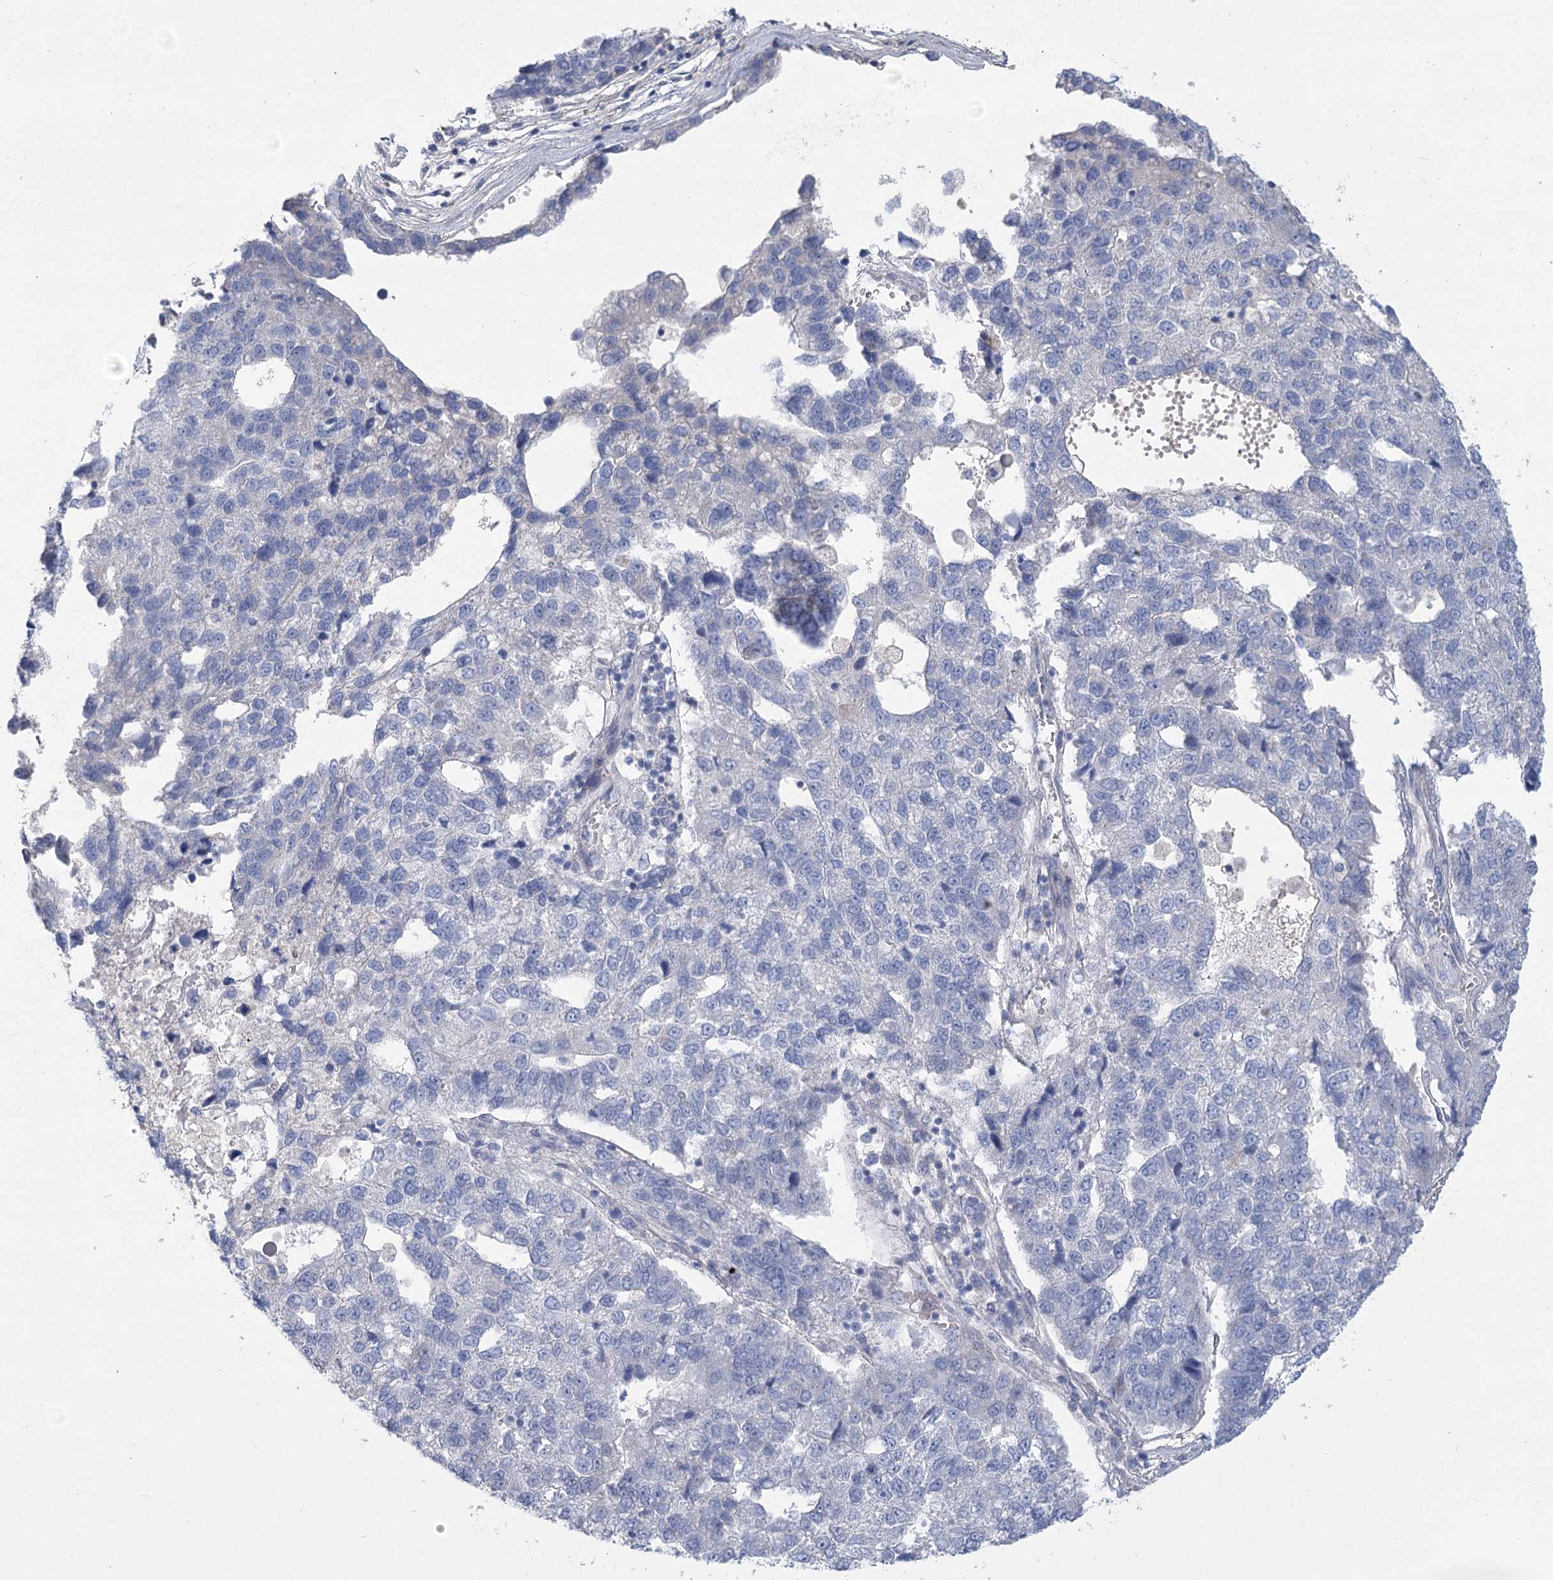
{"staining": {"intensity": "negative", "quantity": "none", "location": "none"}, "tissue": "pancreatic cancer", "cell_type": "Tumor cells", "image_type": "cancer", "snomed": [{"axis": "morphology", "description": "Adenocarcinoma, NOS"}, {"axis": "topography", "description": "Pancreas"}], "caption": "Immunohistochemistry of pancreatic cancer (adenocarcinoma) displays no expression in tumor cells.", "gene": "SLC9A3", "patient": {"sex": "female", "age": 61}}